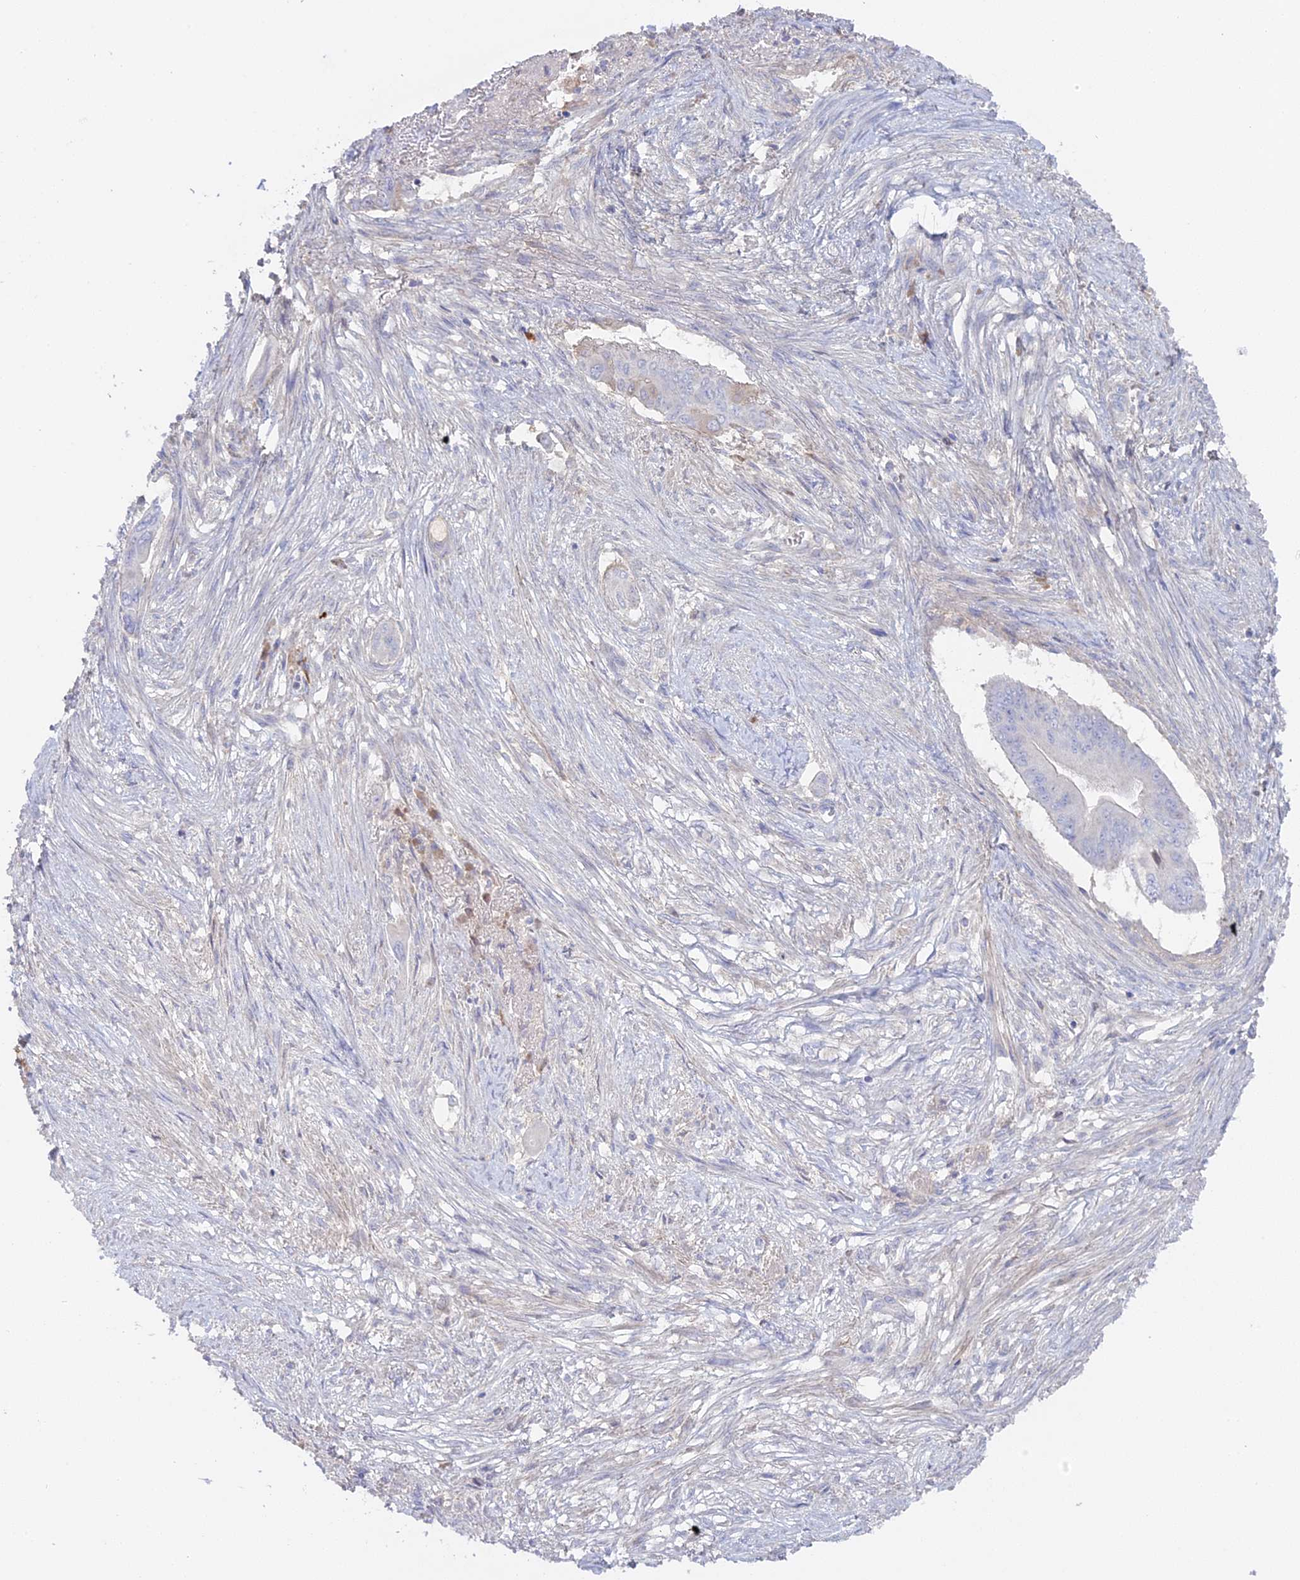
{"staining": {"intensity": "negative", "quantity": "none", "location": "none"}, "tissue": "pancreatic cancer", "cell_type": "Tumor cells", "image_type": "cancer", "snomed": [{"axis": "morphology", "description": "Adenocarcinoma, NOS"}, {"axis": "topography", "description": "Pancreas"}], "caption": "DAB (3,3'-diaminobenzidine) immunohistochemical staining of pancreatic adenocarcinoma shows no significant positivity in tumor cells. (Brightfield microscopy of DAB immunohistochemistry at high magnification).", "gene": "ADGRA1", "patient": {"sex": "male", "age": 68}}